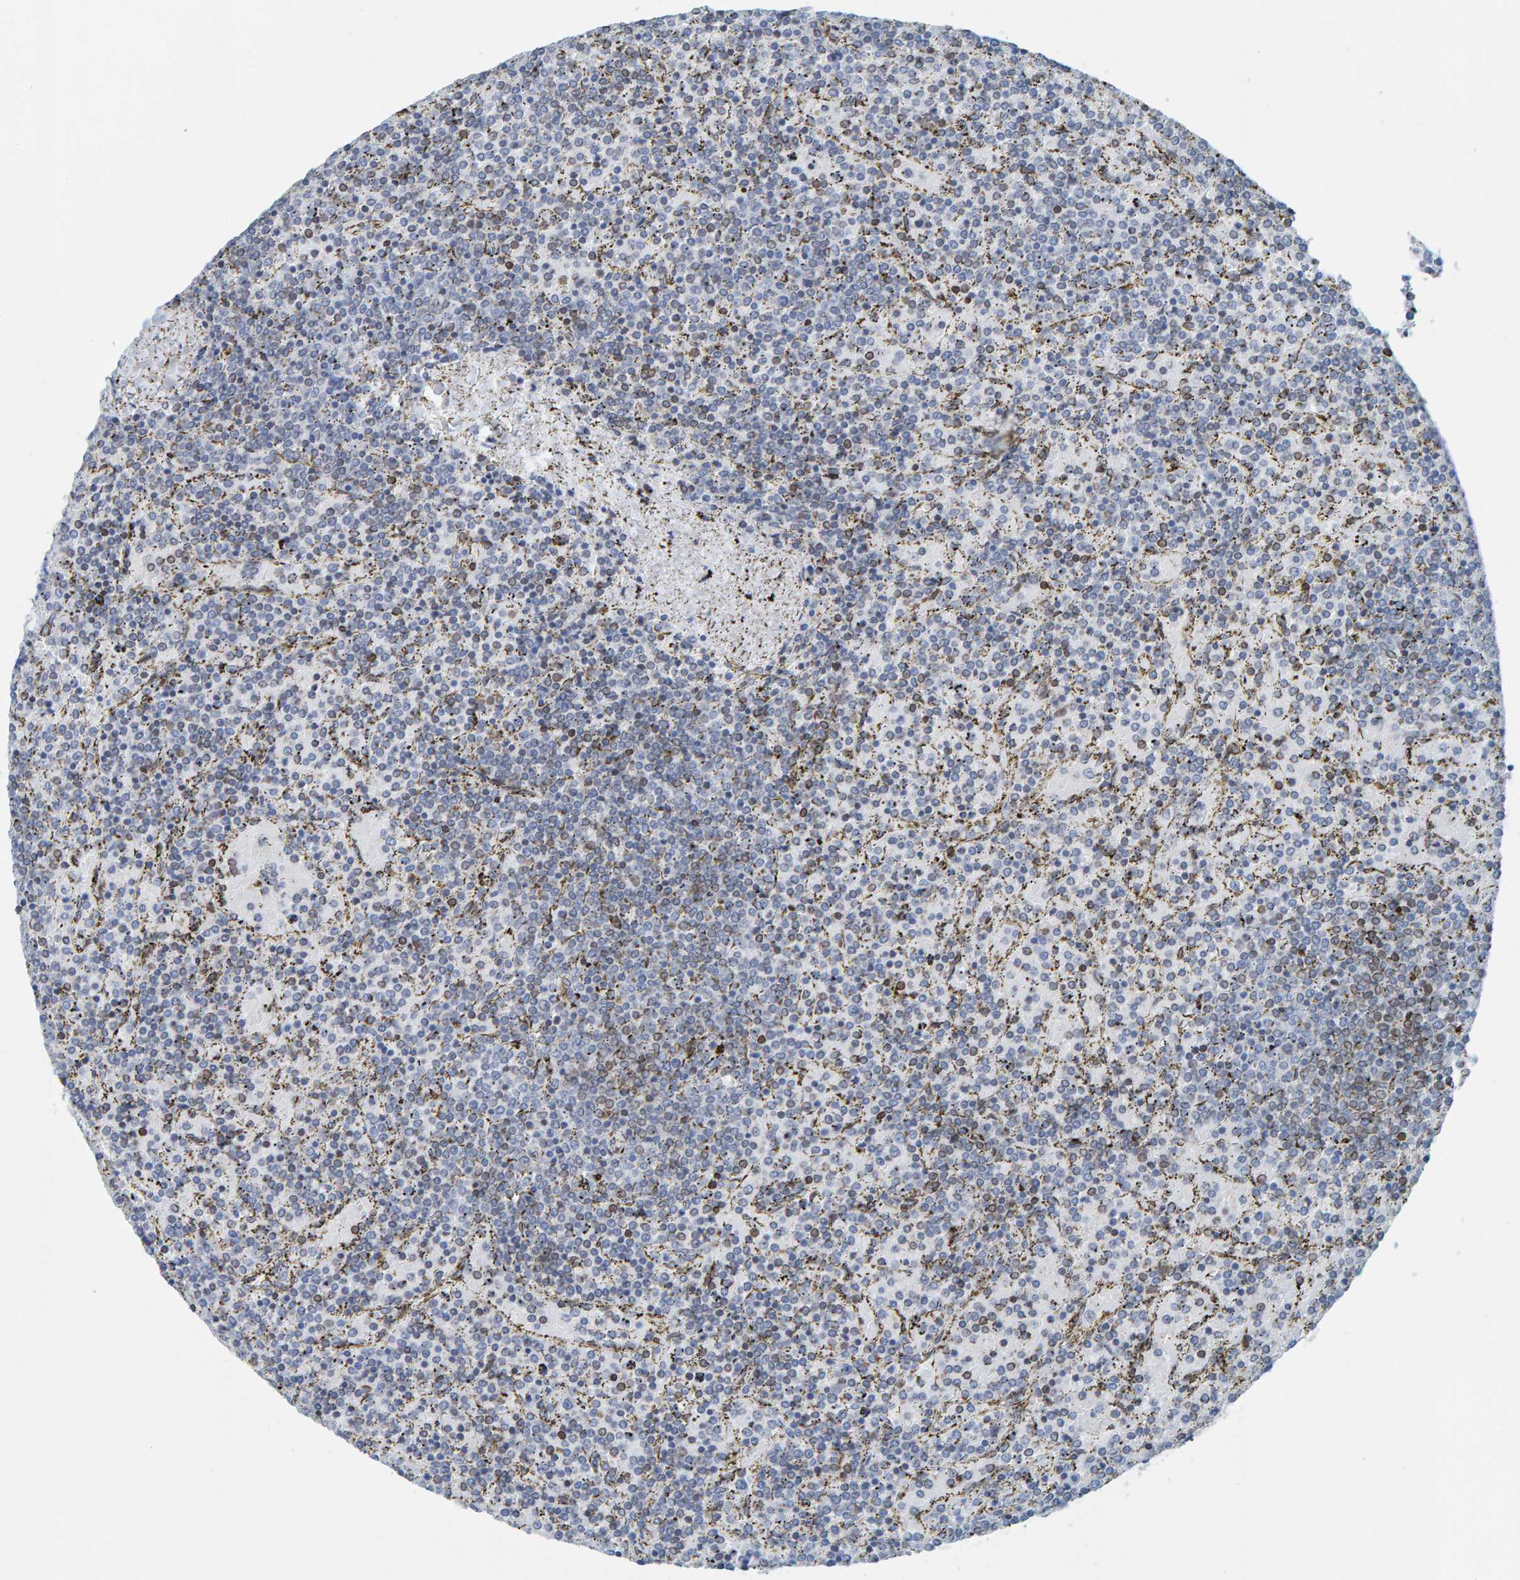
{"staining": {"intensity": "moderate", "quantity": "<25%", "location": "cytoplasmic/membranous,nuclear"}, "tissue": "lymphoma", "cell_type": "Tumor cells", "image_type": "cancer", "snomed": [{"axis": "morphology", "description": "Malignant lymphoma, non-Hodgkin's type, Low grade"}, {"axis": "topography", "description": "Spleen"}], "caption": "Lymphoma tissue reveals moderate cytoplasmic/membranous and nuclear positivity in about <25% of tumor cells", "gene": "LMNB2", "patient": {"sex": "female", "age": 77}}